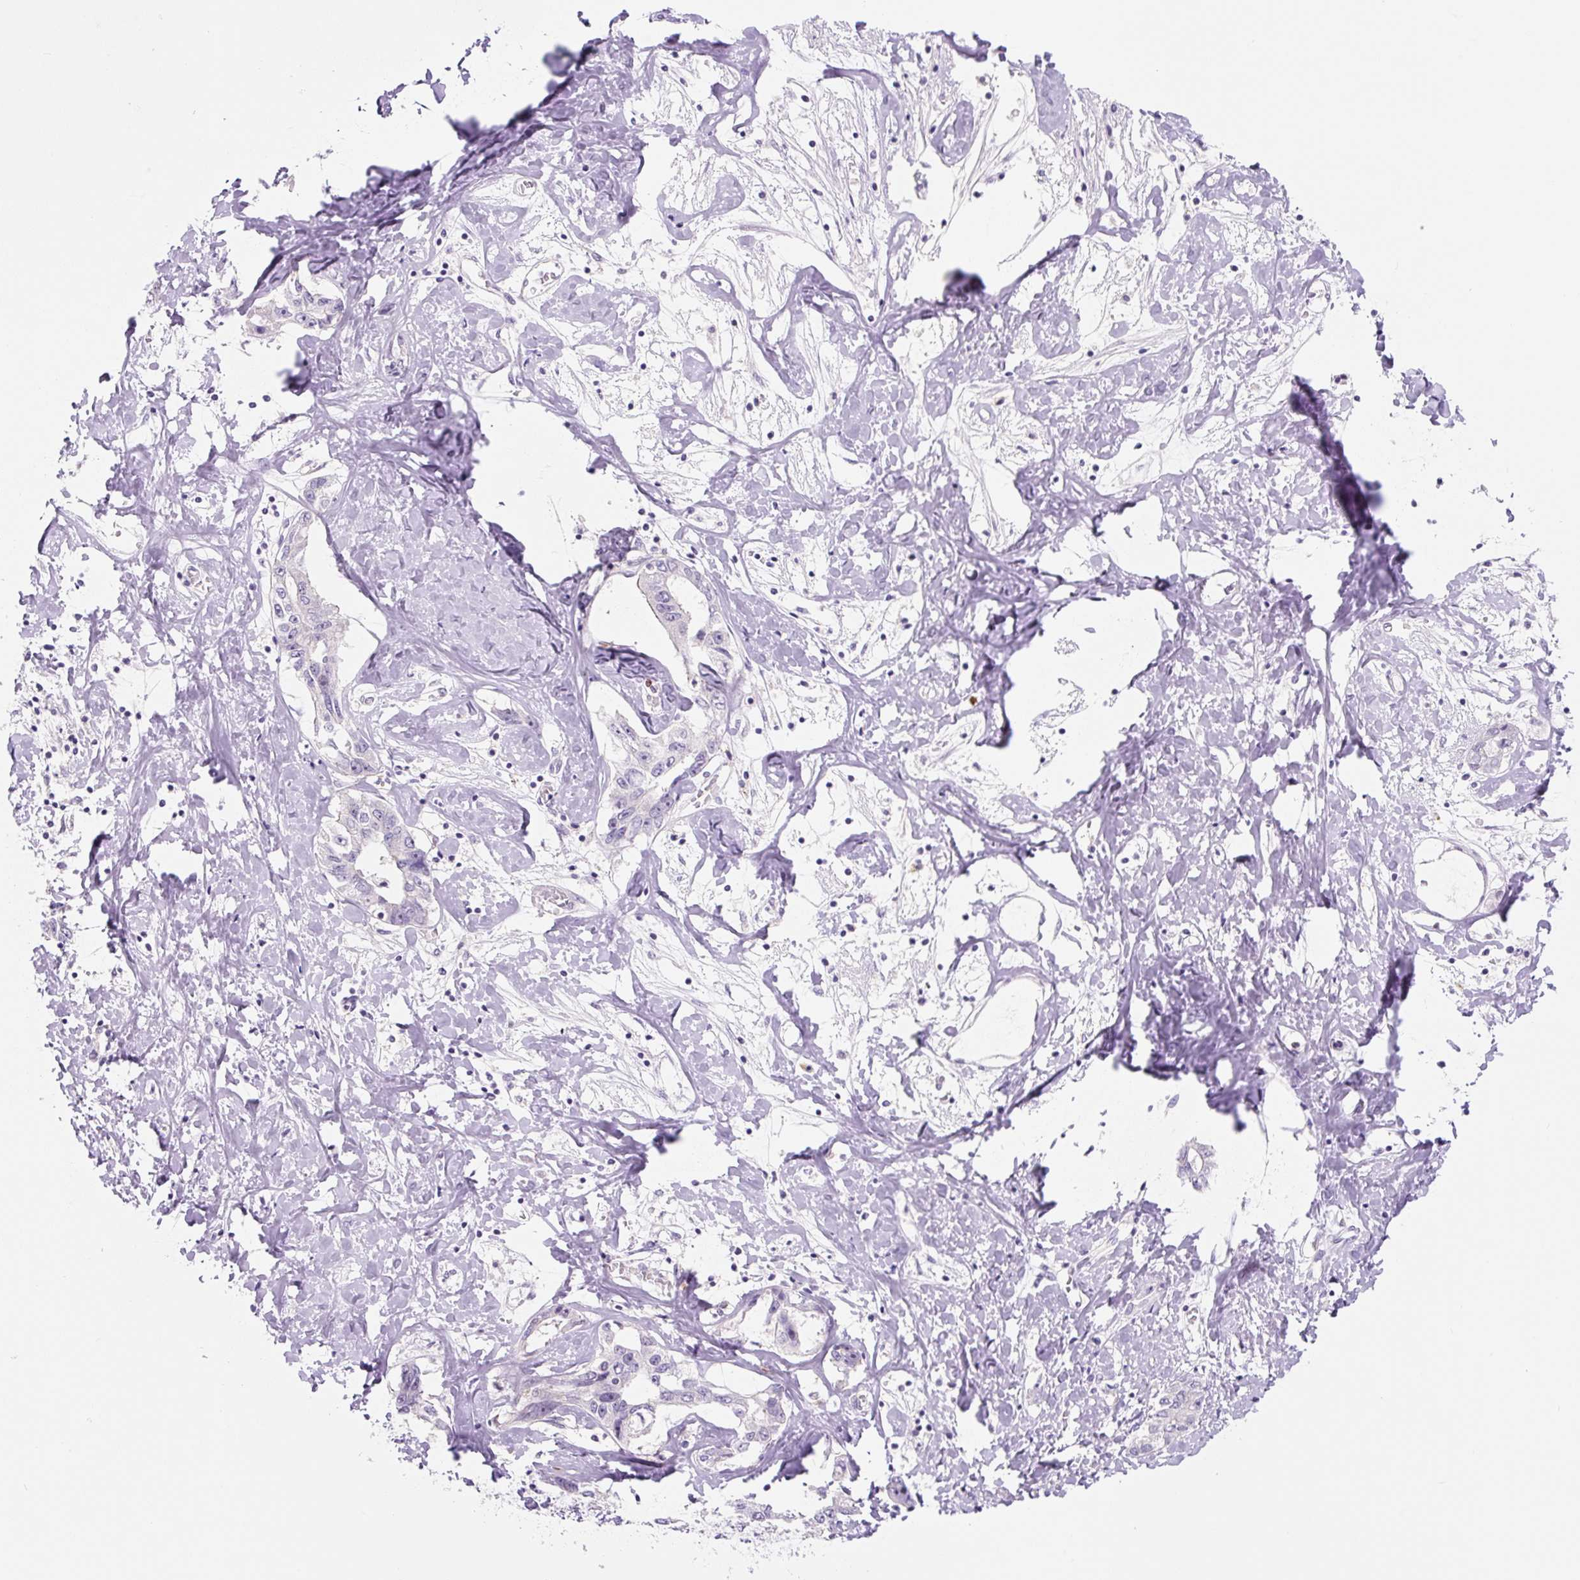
{"staining": {"intensity": "negative", "quantity": "none", "location": "none"}, "tissue": "liver cancer", "cell_type": "Tumor cells", "image_type": "cancer", "snomed": [{"axis": "morphology", "description": "Cholangiocarcinoma"}, {"axis": "topography", "description": "Liver"}], "caption": "Immunohistochemical staining of cholangiocarcinoma (liver) displays no significant positivity in tumor cells.", "gene": "CCL25", "patient": {"sex": "male", "age": 59}}